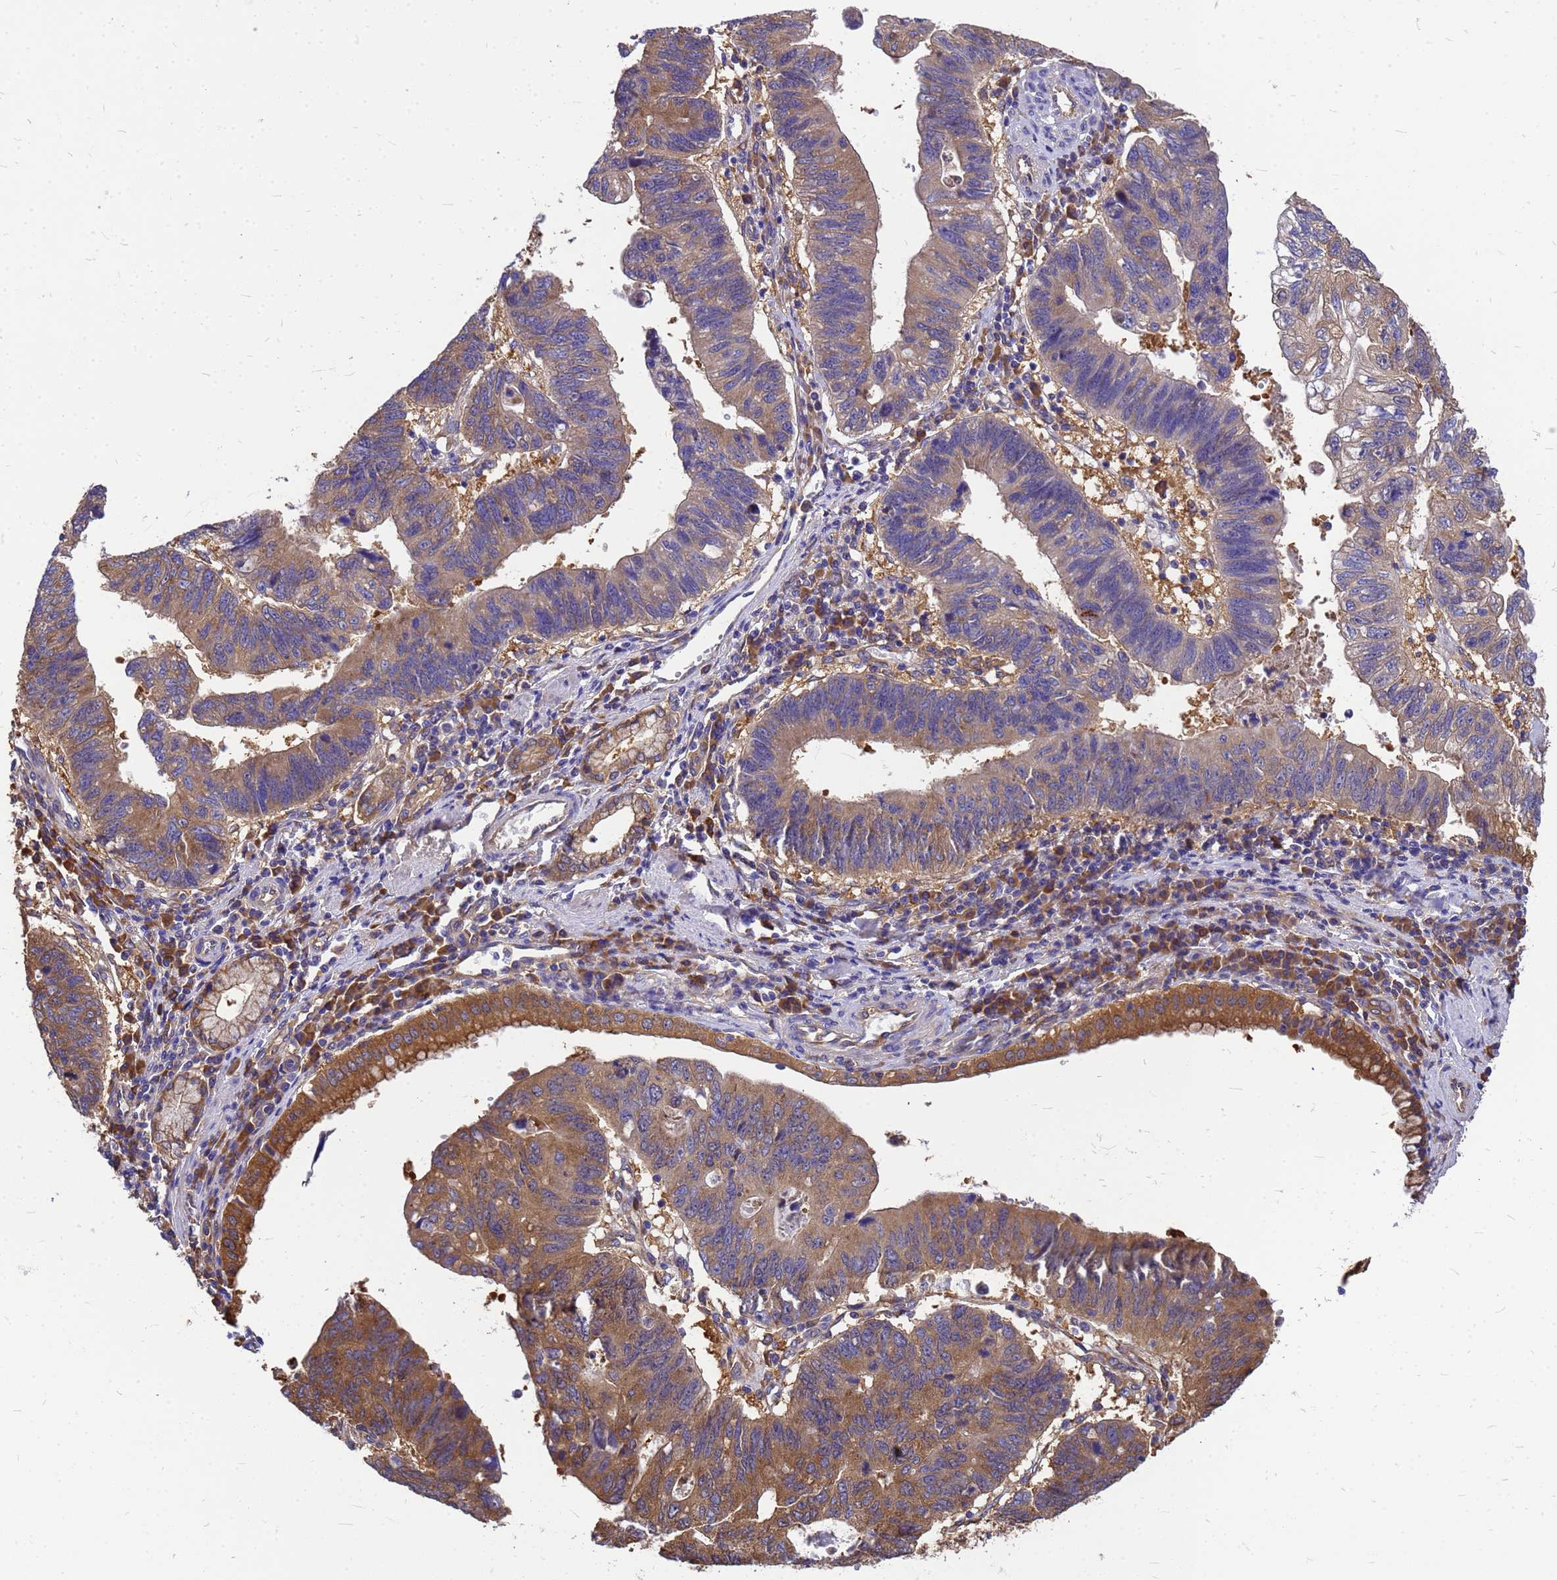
{"staining": {"intensity": "moderate", "quantity": "25%-75%", "location": "cytoplasmic/membranous"}, "tissue": "stomach cancer", "cell_type": "Tumor cells", "image_type": "cancer", "snomed": [{"axis": "morphology", "description": "Adenocarcinoma, NOS"}, {"axis": "topography", "description": "Stomach"}], "caption": "A photomicrograph showing moderate cytoplasmic/membranous expression in approximately 25%-75% of tumor cells in stomach adenocarcinoma, as visualized by brown immunohistochemical staining.", "gene": "GID4", "patient": {"sex": "male", "age": 59}}